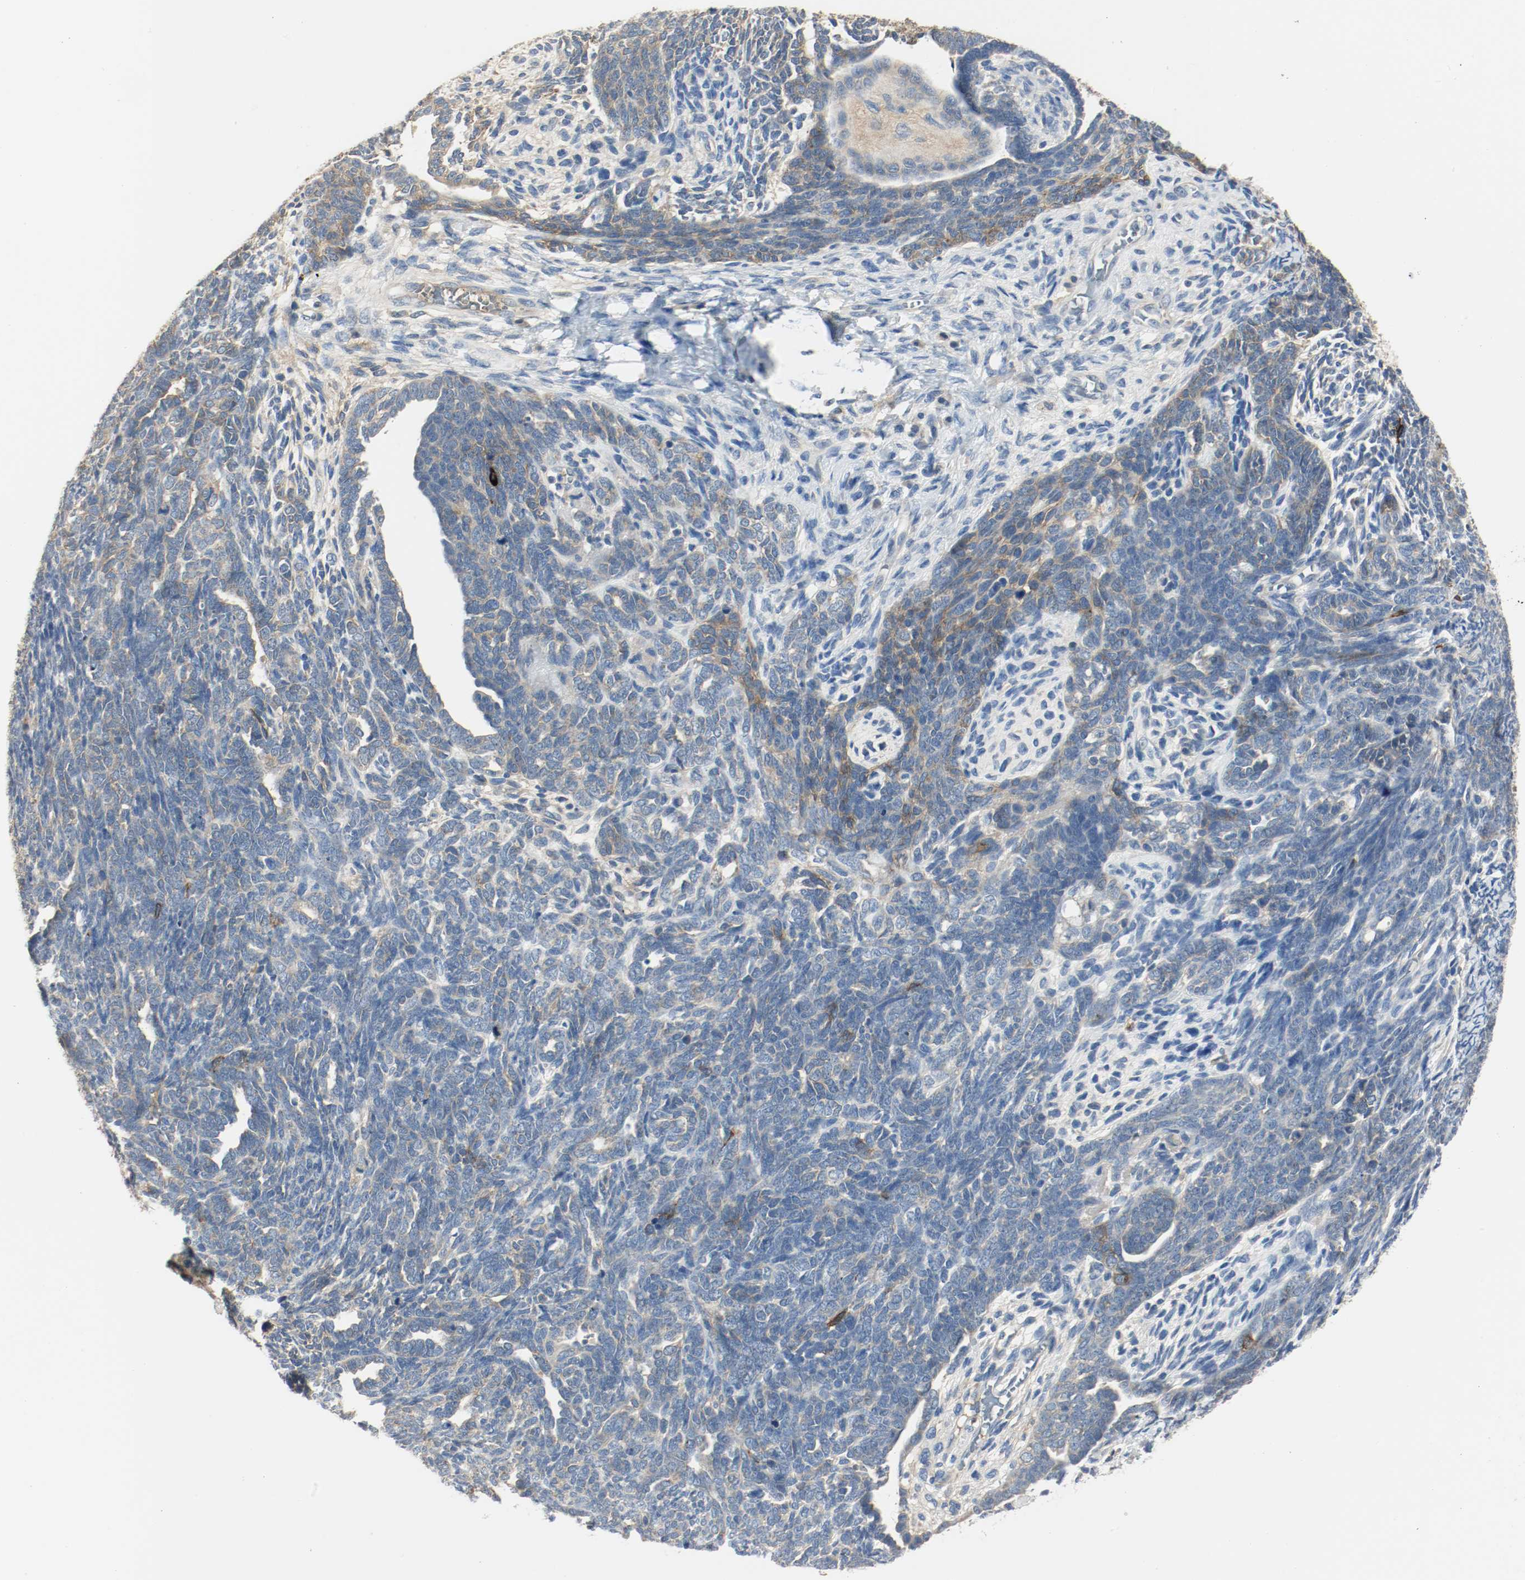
{"staining": {"intensity": "weak", "quantity": "<25%", "location": "cytoplasmic/membranous"}, "tissue": "endometrial cancer", "cell_type": "Tumor cells", "image_type": "cancer", "snomed": [{"axis": "morphology", "description": "Neoplasm, malignant, NOS"}, {"axis": "topography", "description": "Endometrium"}], "caption": "IHC histopathology image of endometrial malignant neoplasm stained for a protein (brown), which demonstrates no staining in tumor cells.", "gene": "MELTF", "patient": {"sex": "female", "age": 74}}